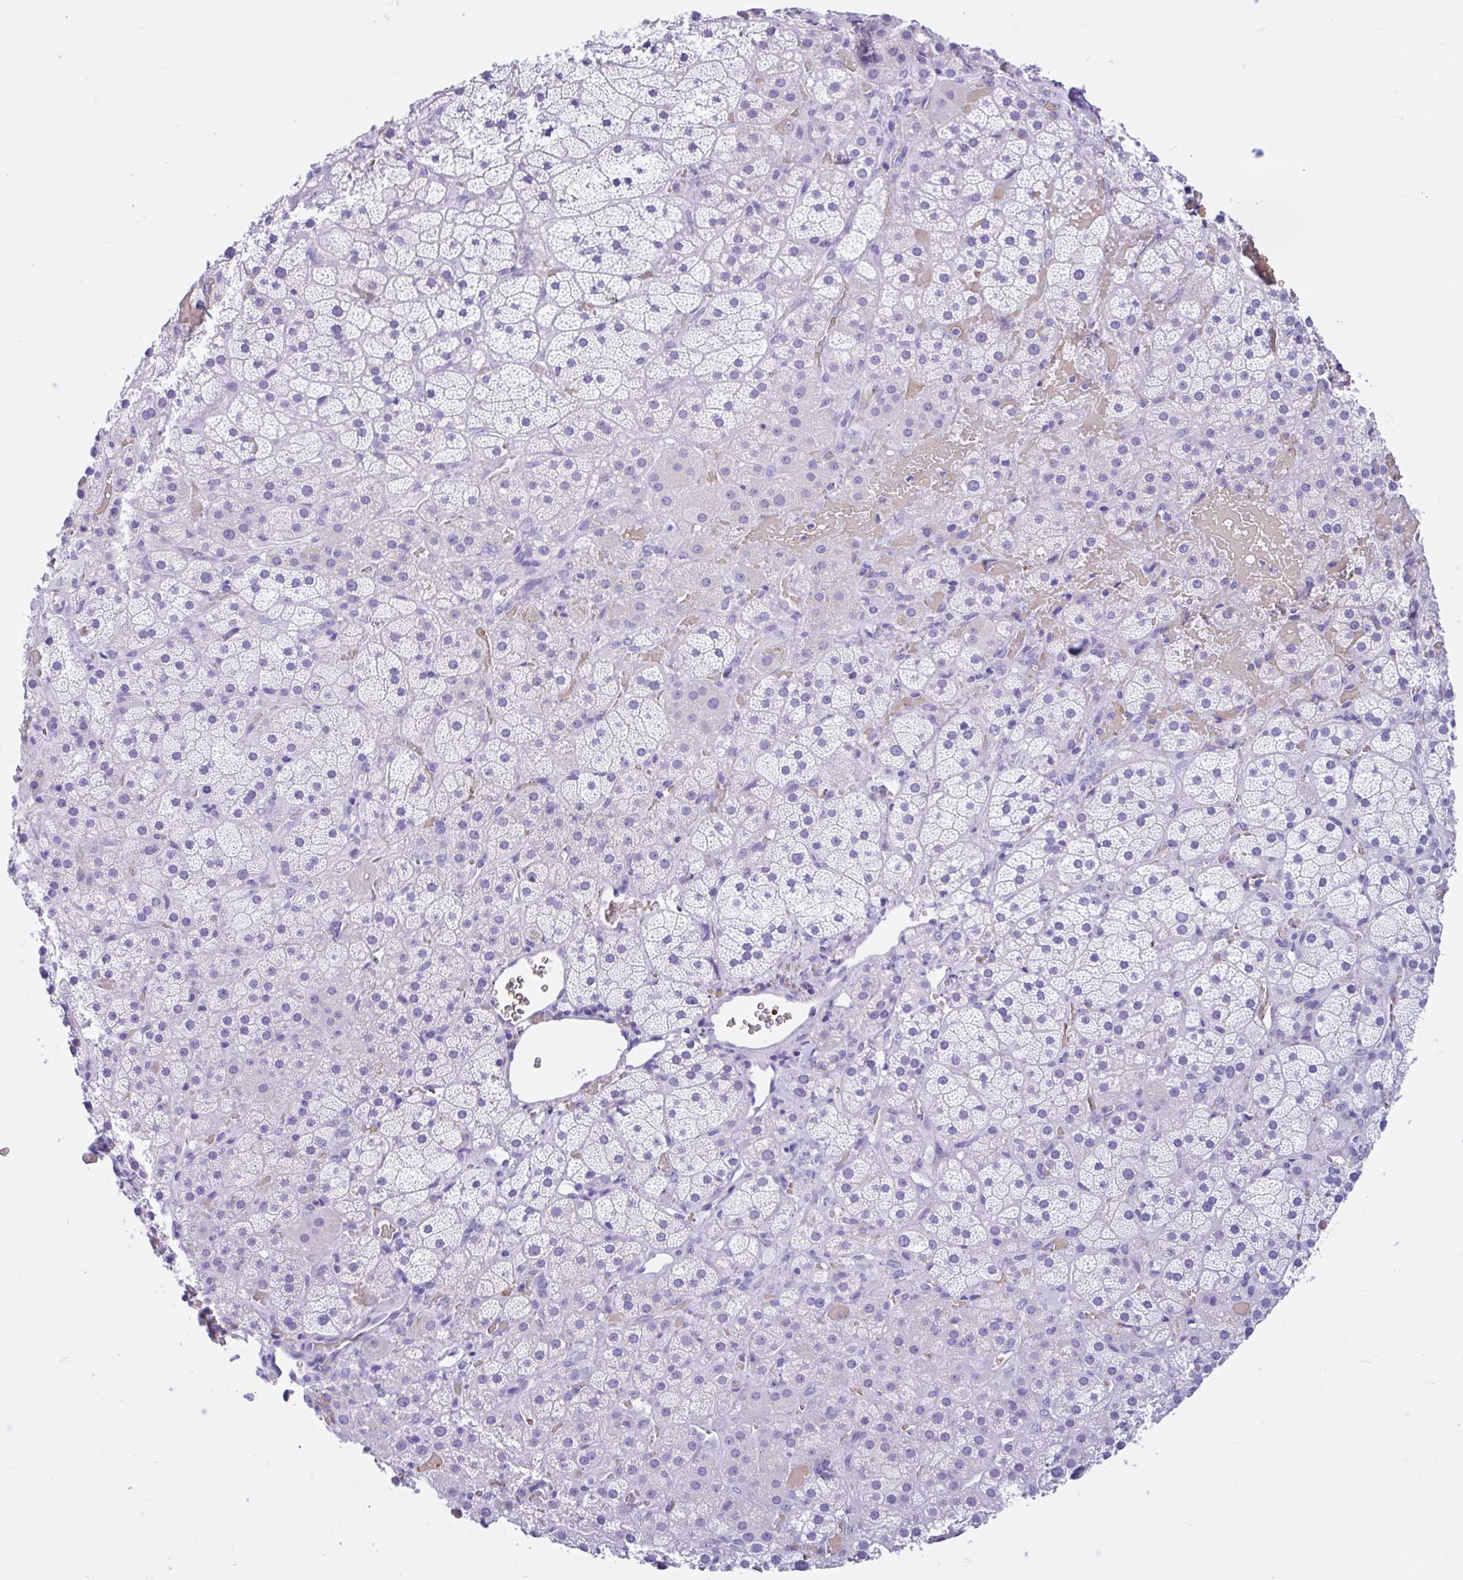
{"staining": {"intensity": "negative", "quantity": "none", "location": "none"}, "tissue": "adrenal gland", "cell_type": "Glandular cells", "image_type": "normal", "snomed": [{"axis": "morphology", "description": "Normal tissue, NOS"}, {"axis": "topography", "description": "Adrenal gland"}], "caption": "This image is of normal adrenal gland stained with immunohistochemistry to label a protein in brown with the nuclei are counter-stained blue. There is no staining in glandular cells.", "gene": "TMEM79", "patient": {"sex": "male", "age": 57}}